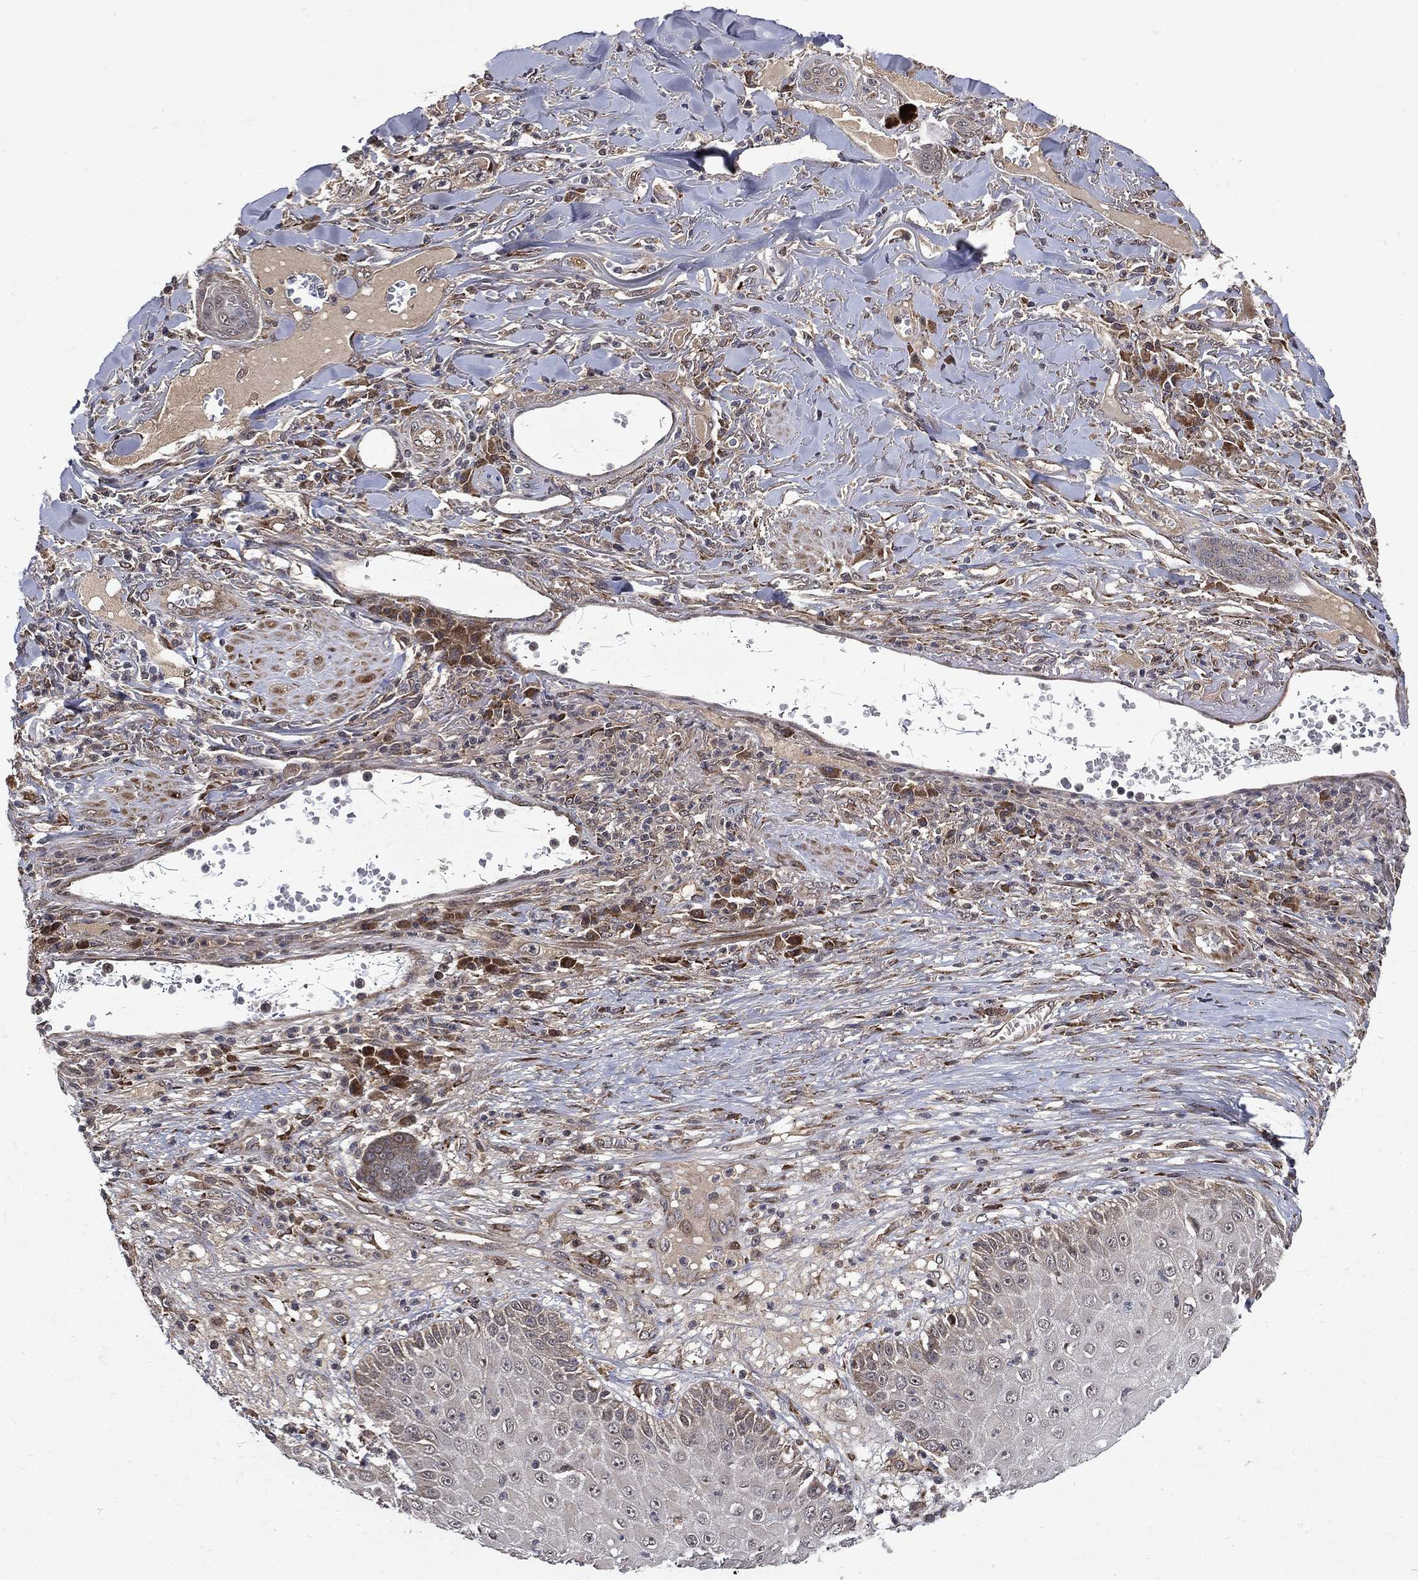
{"staining": {"intensity": "negative", "quantity": "none", "location": "none"}, "tissue": "skin cancer", "cell_type": "Tumor cells", "image_type": "cancer", "snomed": [{"axis": "morphology", "description": "Squamous cell carcinoma, NOS"}, {"axis": "topography", "description": "Skin"}], "caption": "There is no significant staining in tumor cells of skin cancer. (Brightfield microscopy of DAB immunohistochemistry (IHC) at high magnification).", "gene": "RAB11FIP4", "patient": {"sex": "male", "age": 82}}